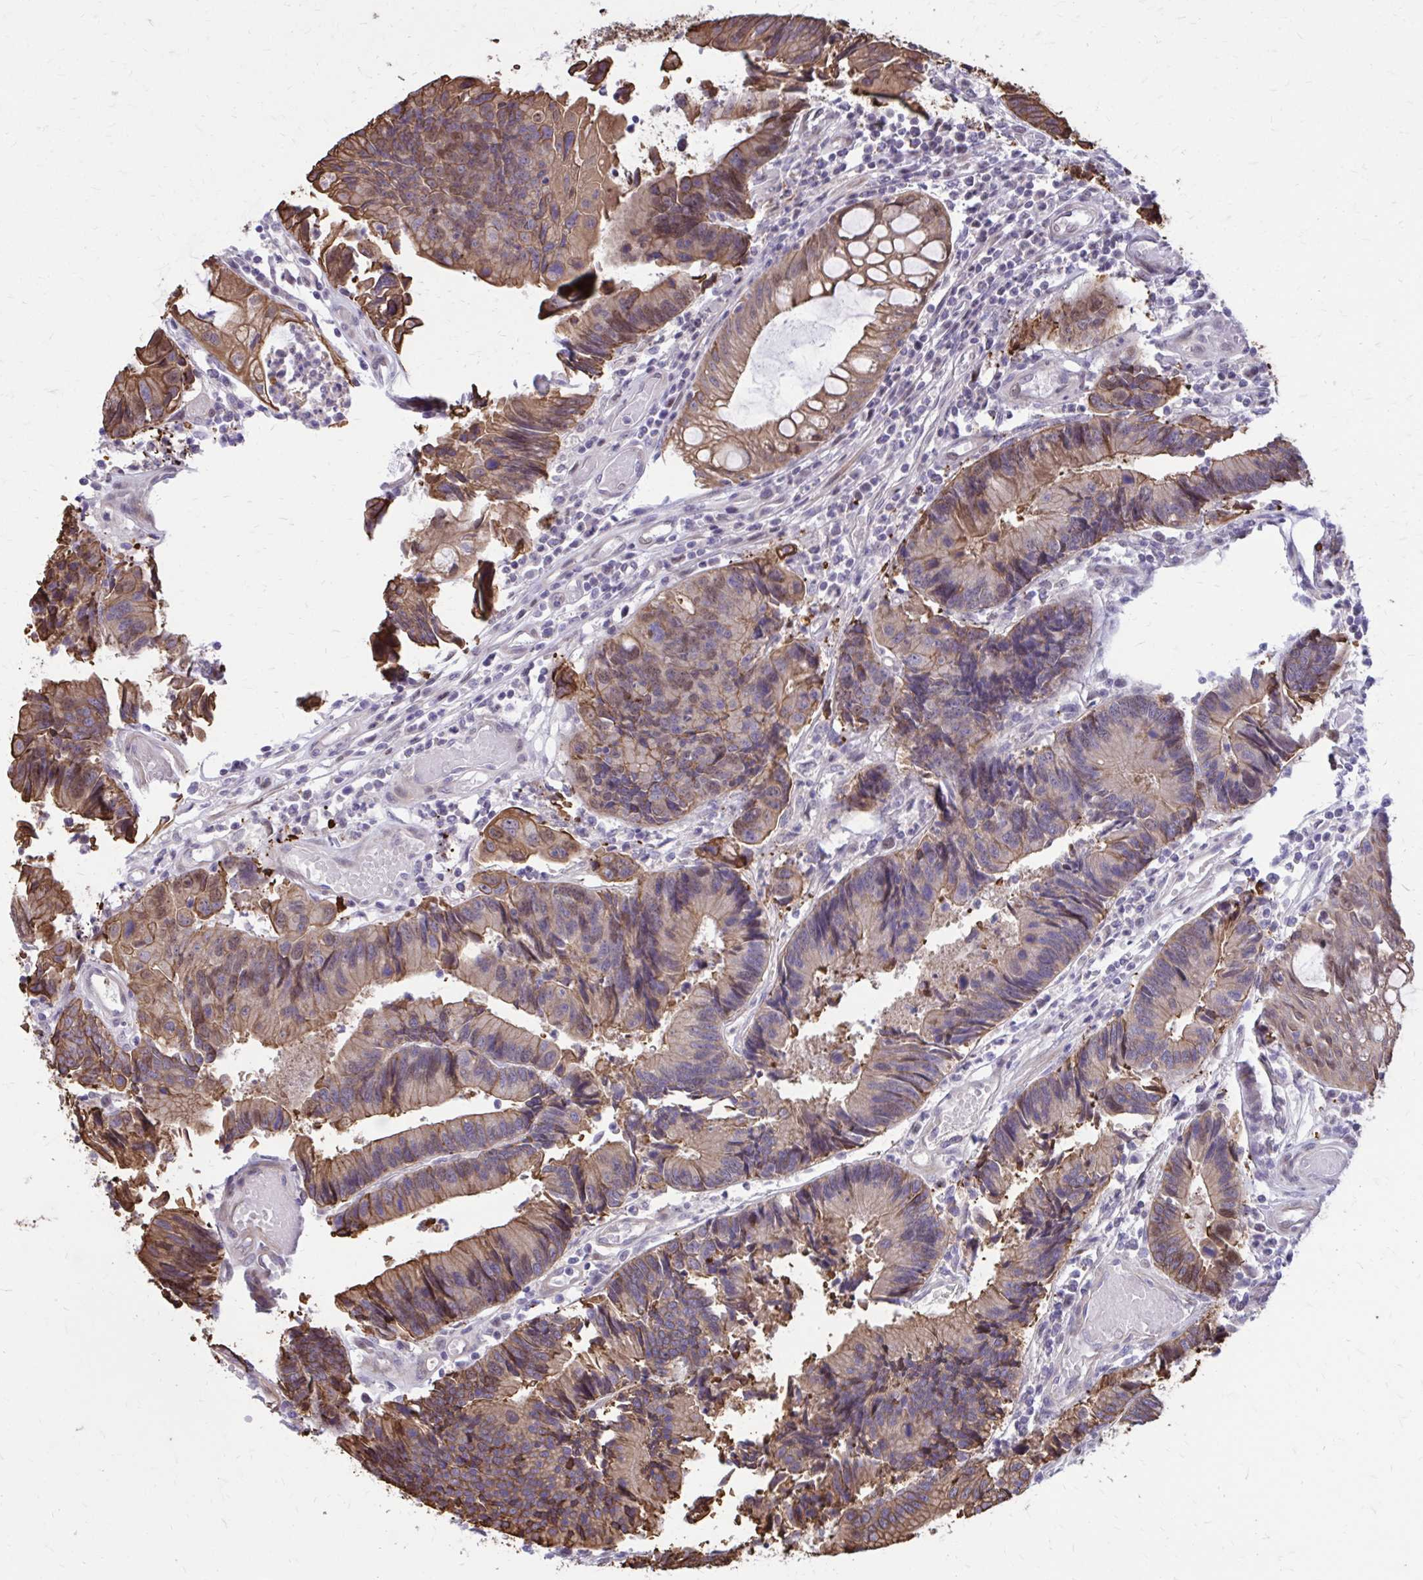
{"staining": {"intensity": "moderate", "quantity": "25%-75%", "location": "cytoplasmic/membranous,nuclear"}, "tissue": "colorectal cancer", "cell_type": "Tumor cells", "image_type": "cancer", "snomed": [{"axis": "morphology", "description": "Adenocarcinoma, NOS"}, {"axis": "topography", "description": "Colon"}], "caption": "DAB (3,3'-diaminobenzidine) immunohistochemical staining of human colorectal adenocarcinoma reveals moderate cytoplasmic/membranous and nuclear protein staining in about 25%-75% of tumor cells.", "gene": "ANKRD30B", "patient": {"sex": "female", "age": 67}}